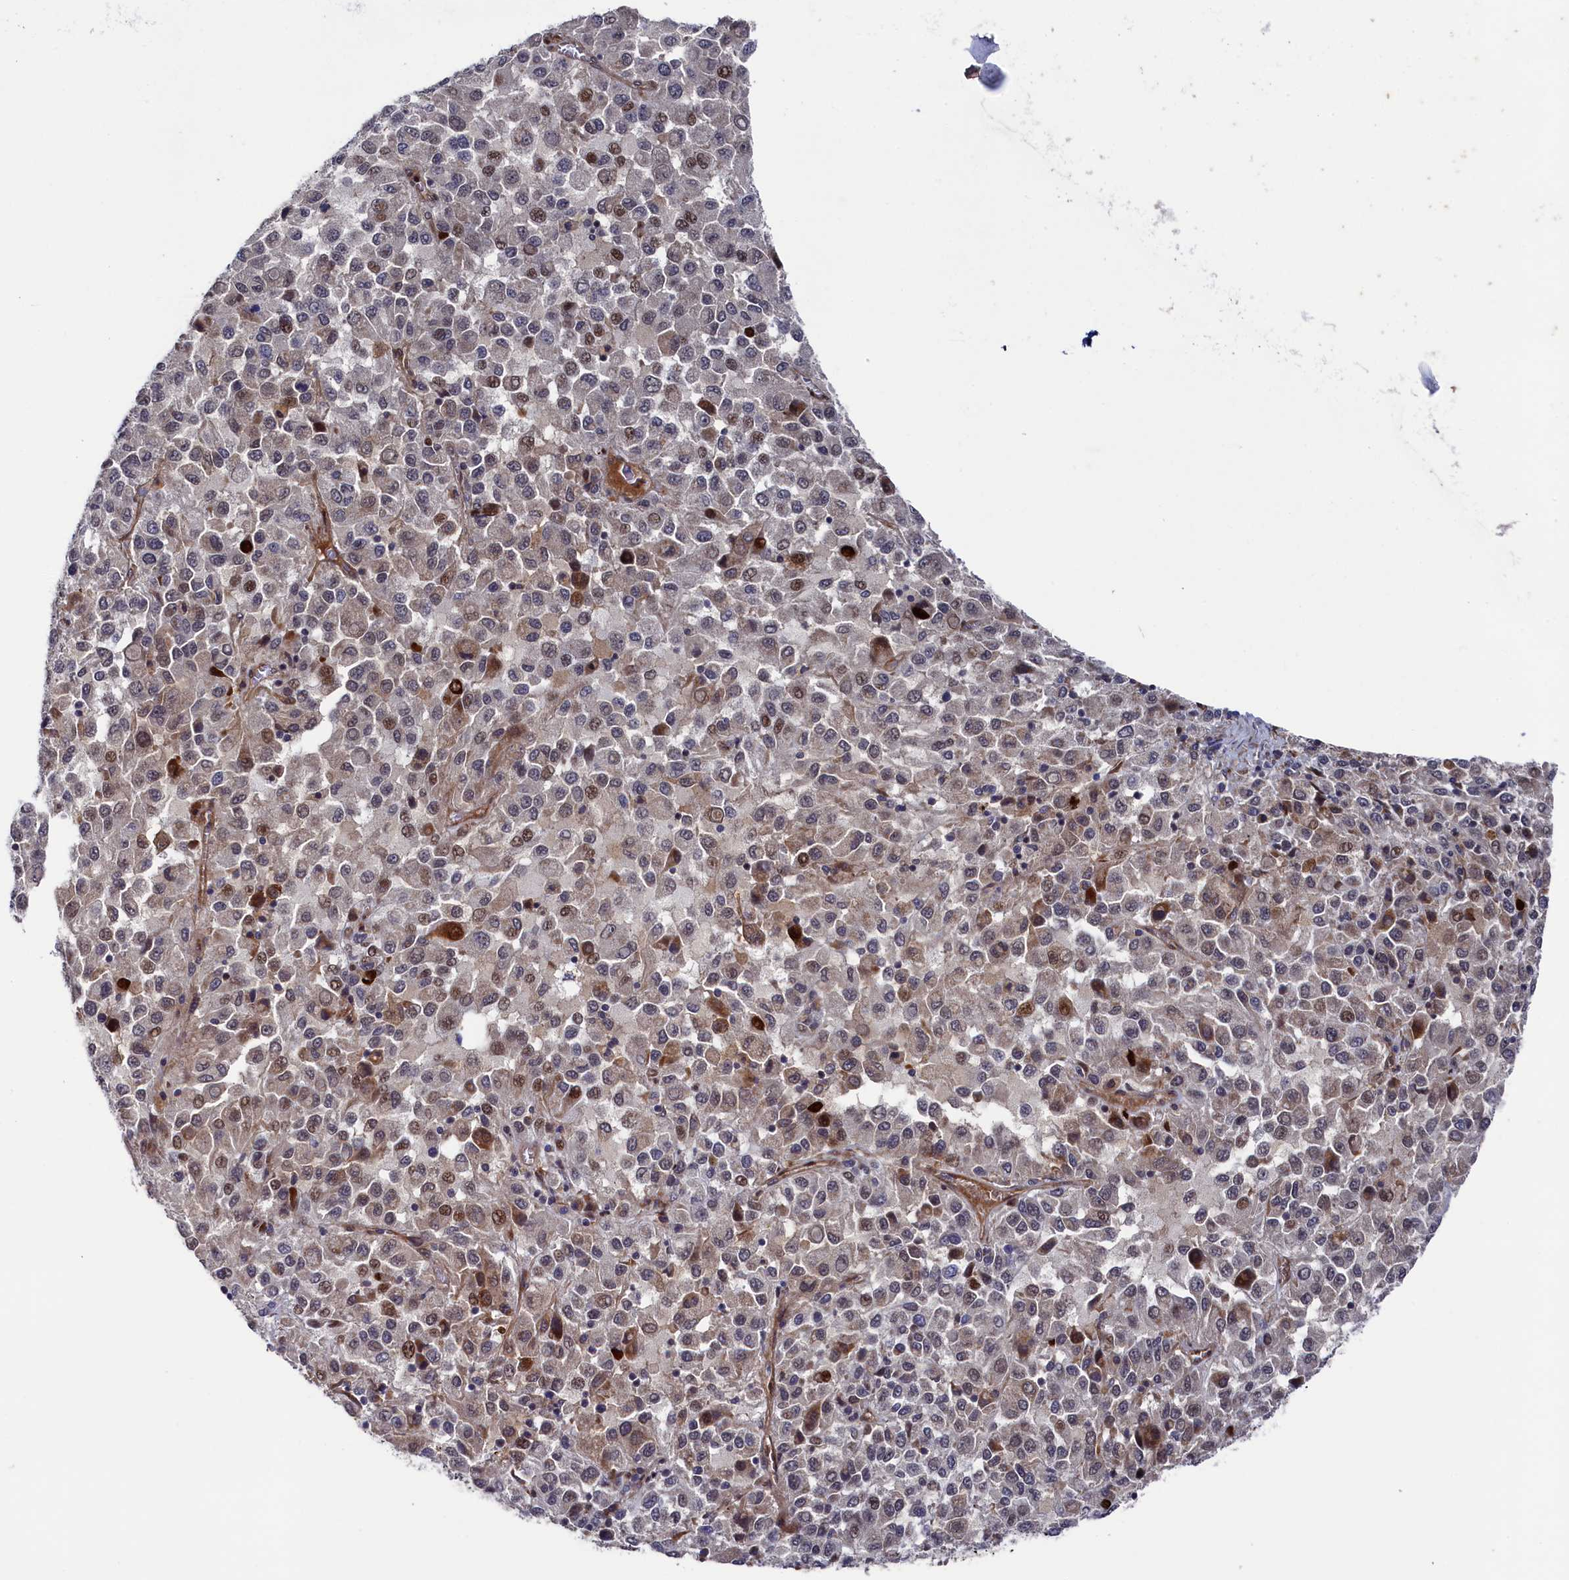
{"staining": {"intensity": "moderate", "quantity": "25%-75%", "location": "cytoplasmic/membranous,nuclear"}, "tissue": "melanoma", "cell_type": "Tumor cells", "image_type": "cancer", "snomed": [{"axis": "morphology", "description": "Malignant melanoma, Metastatic site"}, {"axis": "topography", "description": "Lung"}], "caption": "Immunohistochemistry photomicrograph of neoplastic tissue: melanoma stained using IHC displays medium levels of moderate protein expression localized specifically in the cytoplasmic/membranous and nuclear of tumor cells, appearing as a cytoplasmic/membranous and nuclear brown color.", "gene": "ZNF891", "patient": {"sex": "male", "age": 64}}